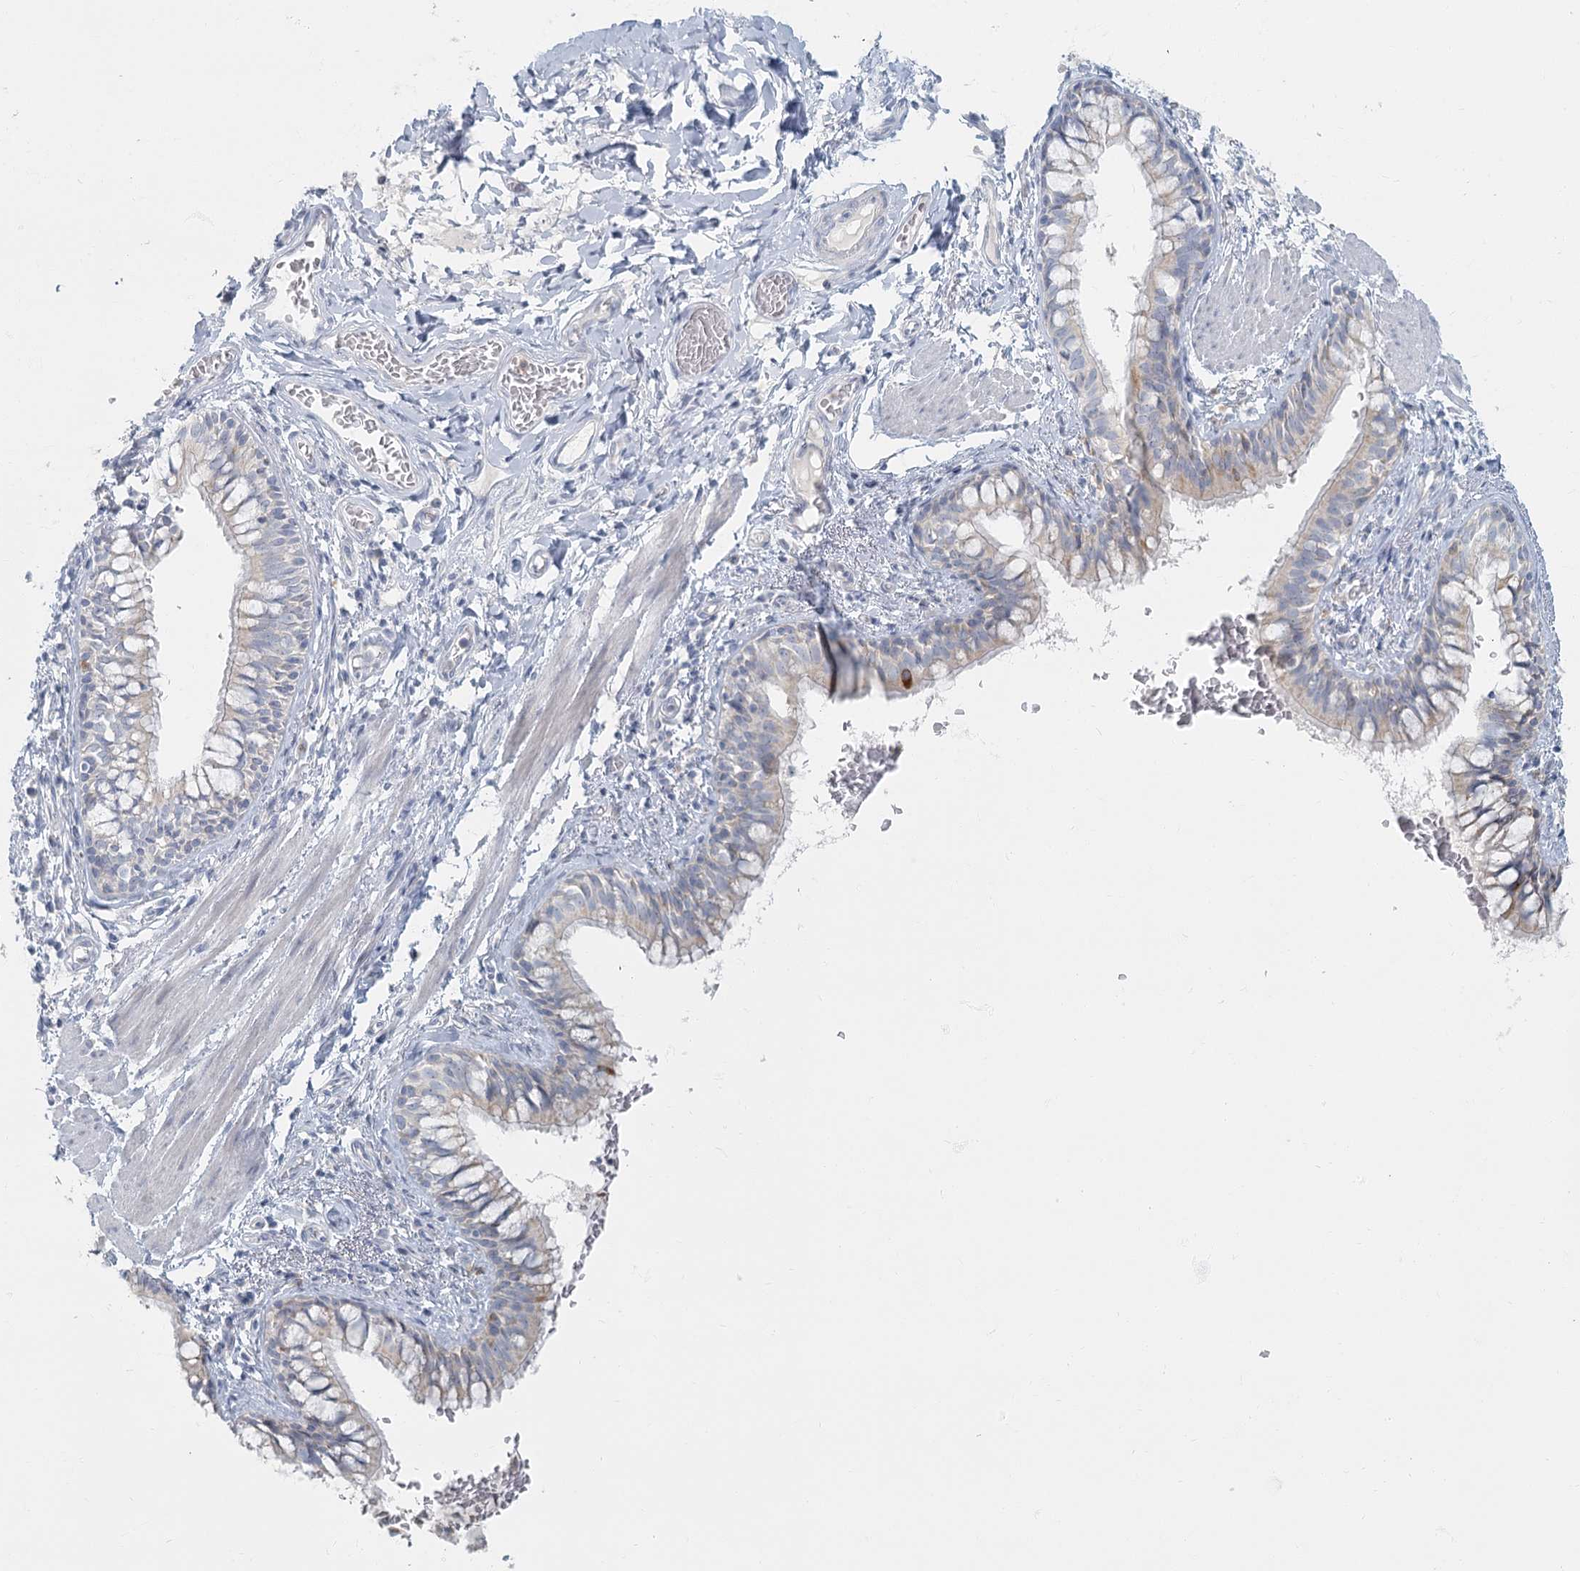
{"staining": {"intensity": "moderate", "quantity": "<25%", "location": "cytoplasmic/membranous"}, "tissue": "bronchus", "cell_type": "Respiratory epithelial cells", "image_type": "normal", "snomed": [{"axis": "morphology", "description": "Normal tissue, NOS"}, {"axis": "topography", "description": "Cartilage tissue"}, {"axis": "topography", "description": "Bronchus"}], "caption": "Immunohistochemical staining of normal bronchus demonstrates <25% levels of moderate cytoplasmic/membranous protein expression in about <25% of respiratory epithelial cells. (Brightfield microscopy of DAB IHC at high magnification).", "gene": "FAM110C", "patient": {"sex": "female", "age": 36}}